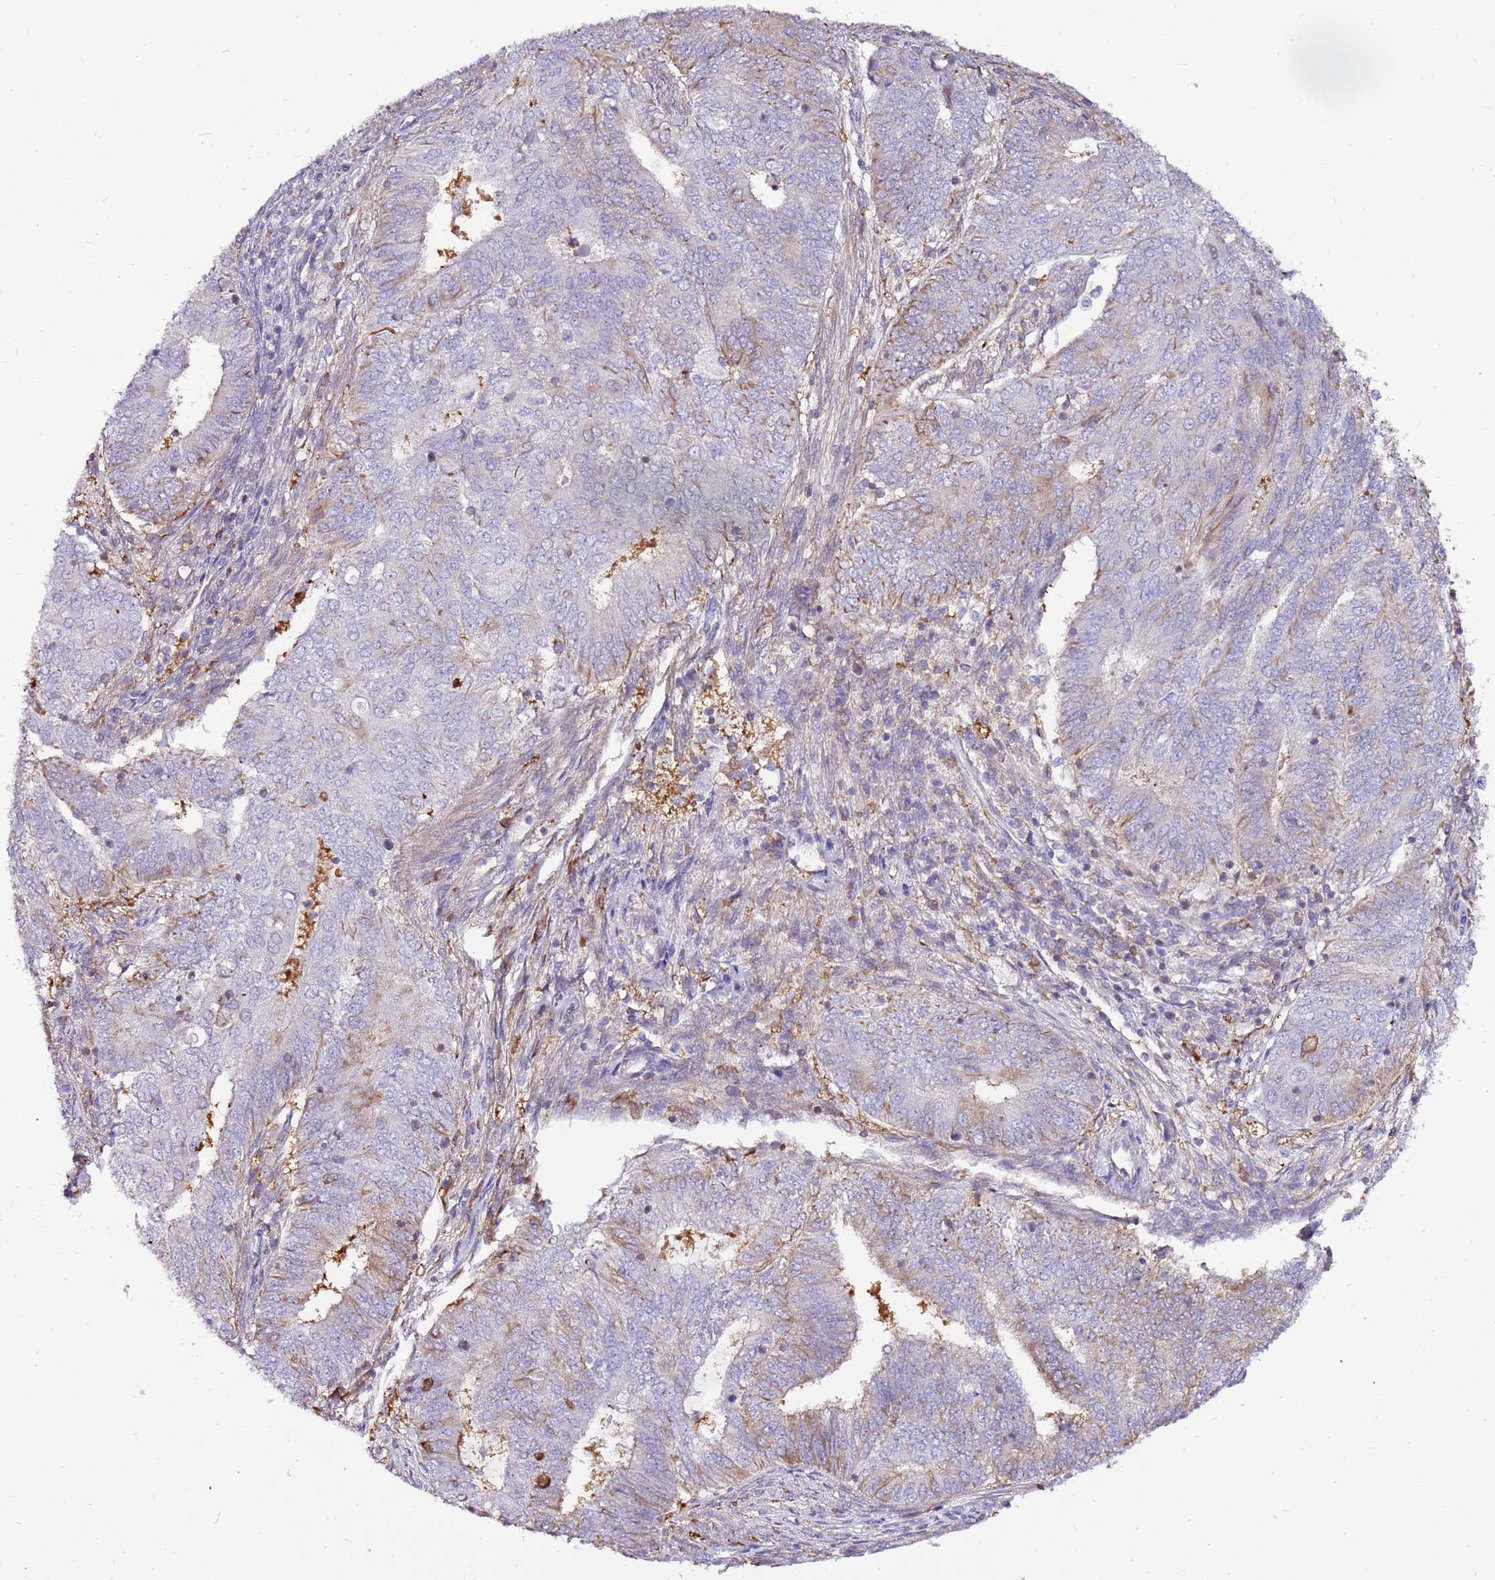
{"staining": {"intensity": "negative", "quantity": "none", "location": "none"}, "tissue": "endometrial cancer", "cell_type": "Tumor cells", "image_type": "cancer", "snomed": [{"axis": "morphology", "description": "Adenocarcinoma, NOS"}, {"axis": "topography", "description": "Endometrium"}], "caption": "This is an IHC image of human endometrial cancer. There is no positivity in tumor cells.", "gene": "ATXN2L", "patient": {"sex": "female", "age": 62}}